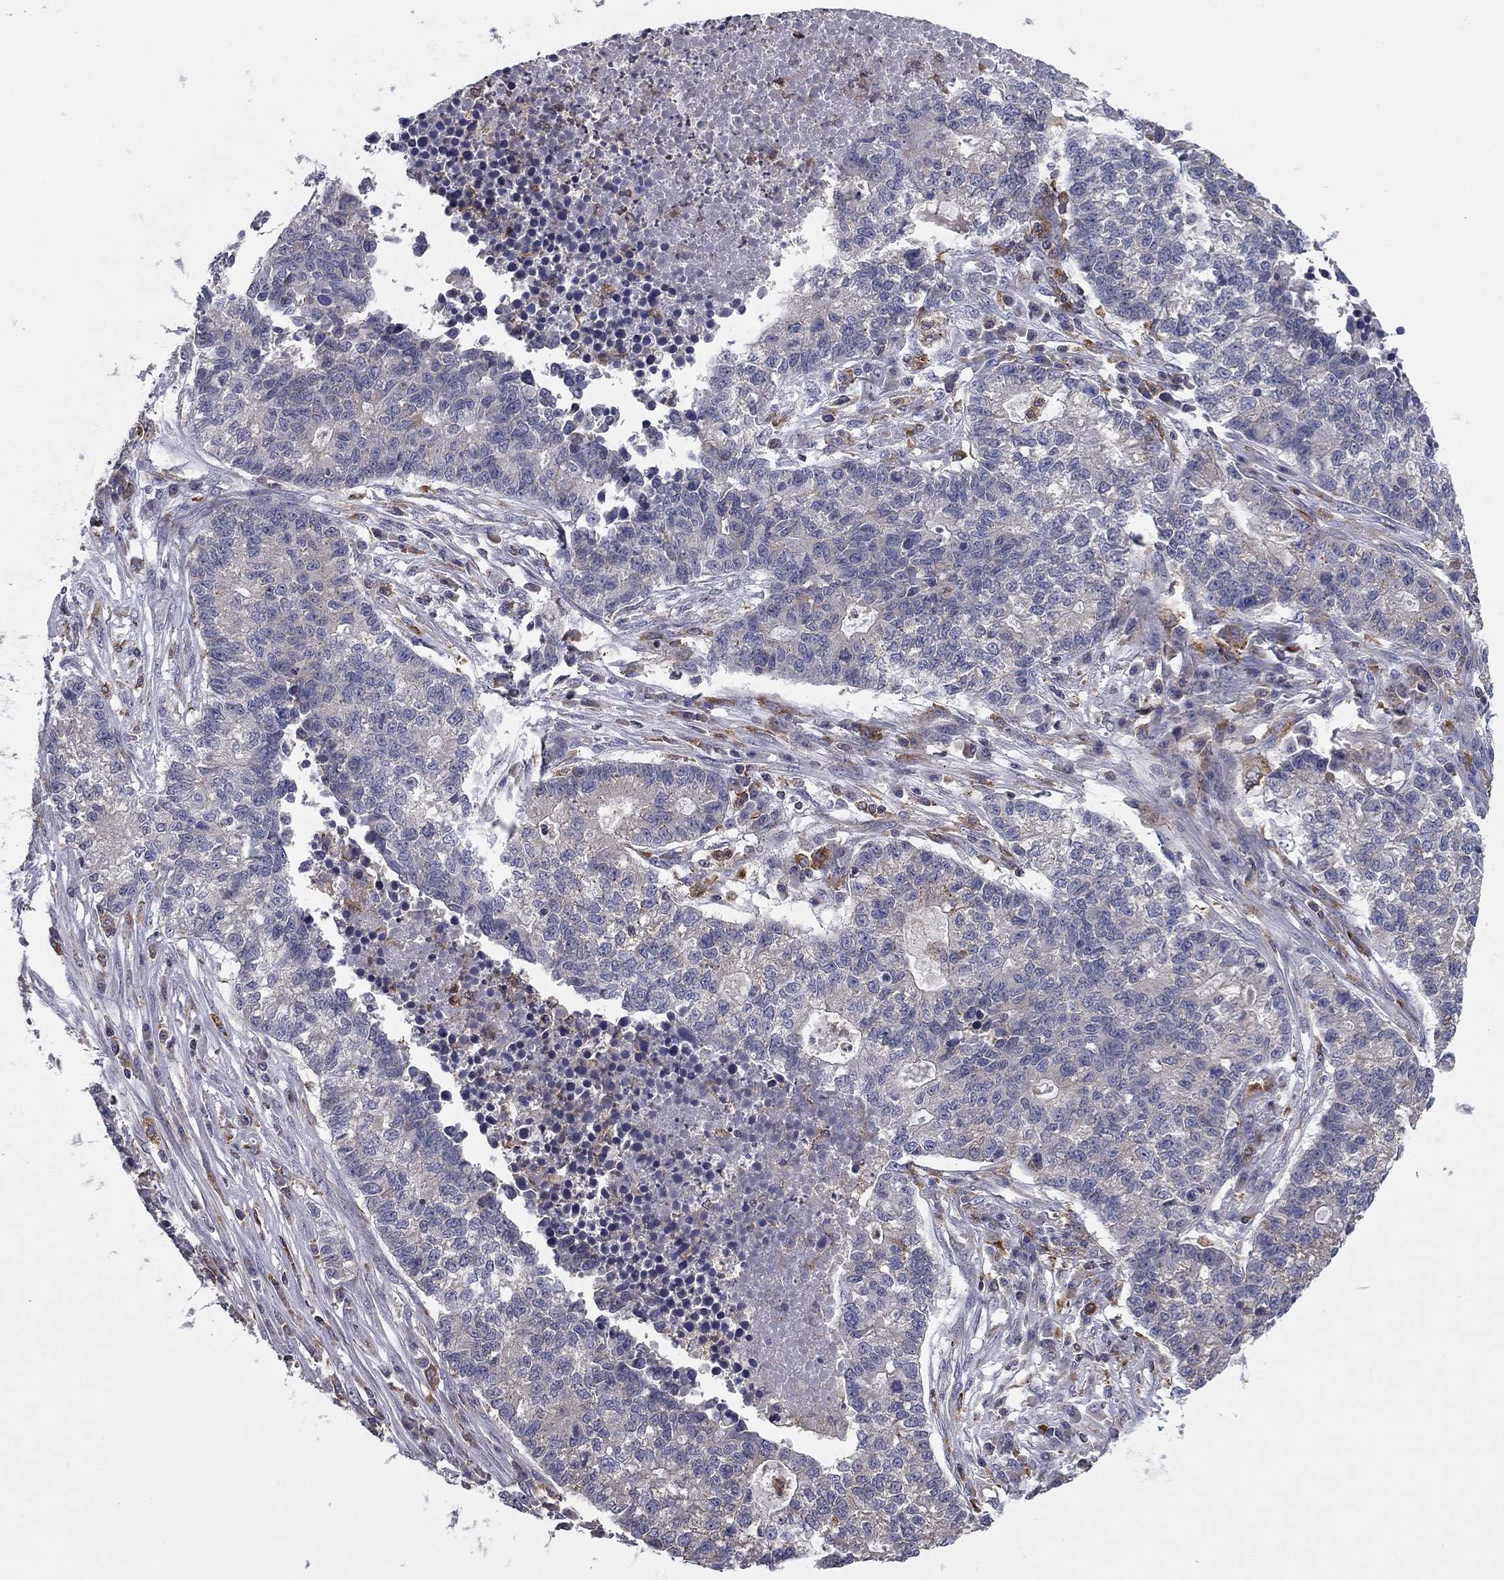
{"staining": {"intensity": "negative", "quantity": "none", "location": "none"}, "tissue": "lung cancer", "cell_type": "Tumor cells", "image_type": "cancer", "snomed": [{"axis": "morphology", "description": "Adenocarcinoma, NOS"}, {"axis": "topography", "description": "Lung"}], "caption": "High power microscopy photomicrograph of an immunohistochemistry micrograph of lung cancer (adenocarcinoma), revealing no significant positivity in tumor cells.", "gene": "PLCB2", "patient": {"sex": "male", "age": 57}}